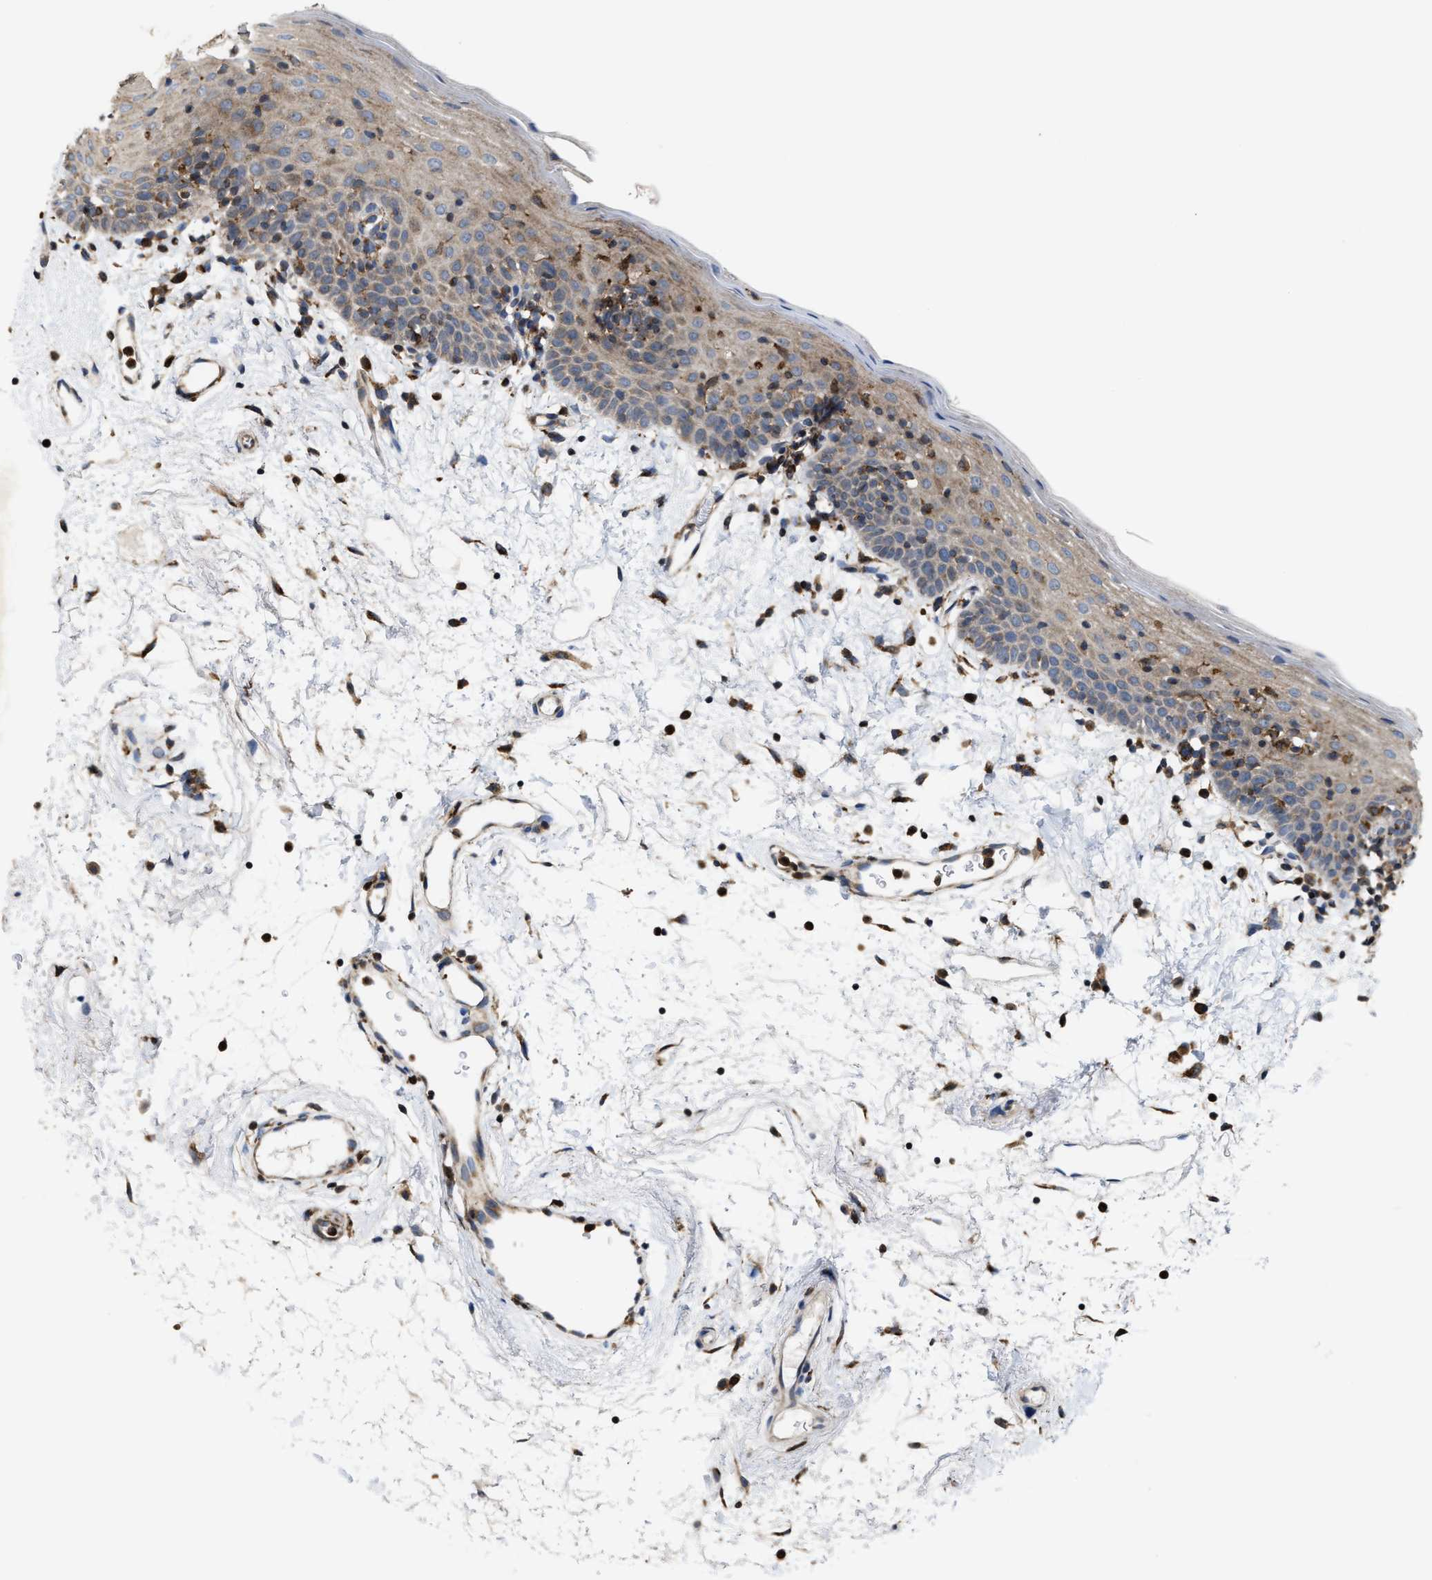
{"staining": {"intensity": "weak", "quantity": "25%-75%", "location": "cytoplasmic/membranous"}, "tissue": "oral mucosa", "cell_type": "Squamous epithelial cells", "image_type": "normal", "snomed": [{"axis": "morphology", "description": "Normal tissue, NOS"}, {"axis": "topography", "description": "Oral tissue"}], "caption": "IHC of benign human oral mucosa demonstrates low levels of weak cytoplasmic/membranous positivity in about 25%-75% of squamous epithelial cells.", "gene": "FGD3", "patient": {"sex": "male", "age": 66}}